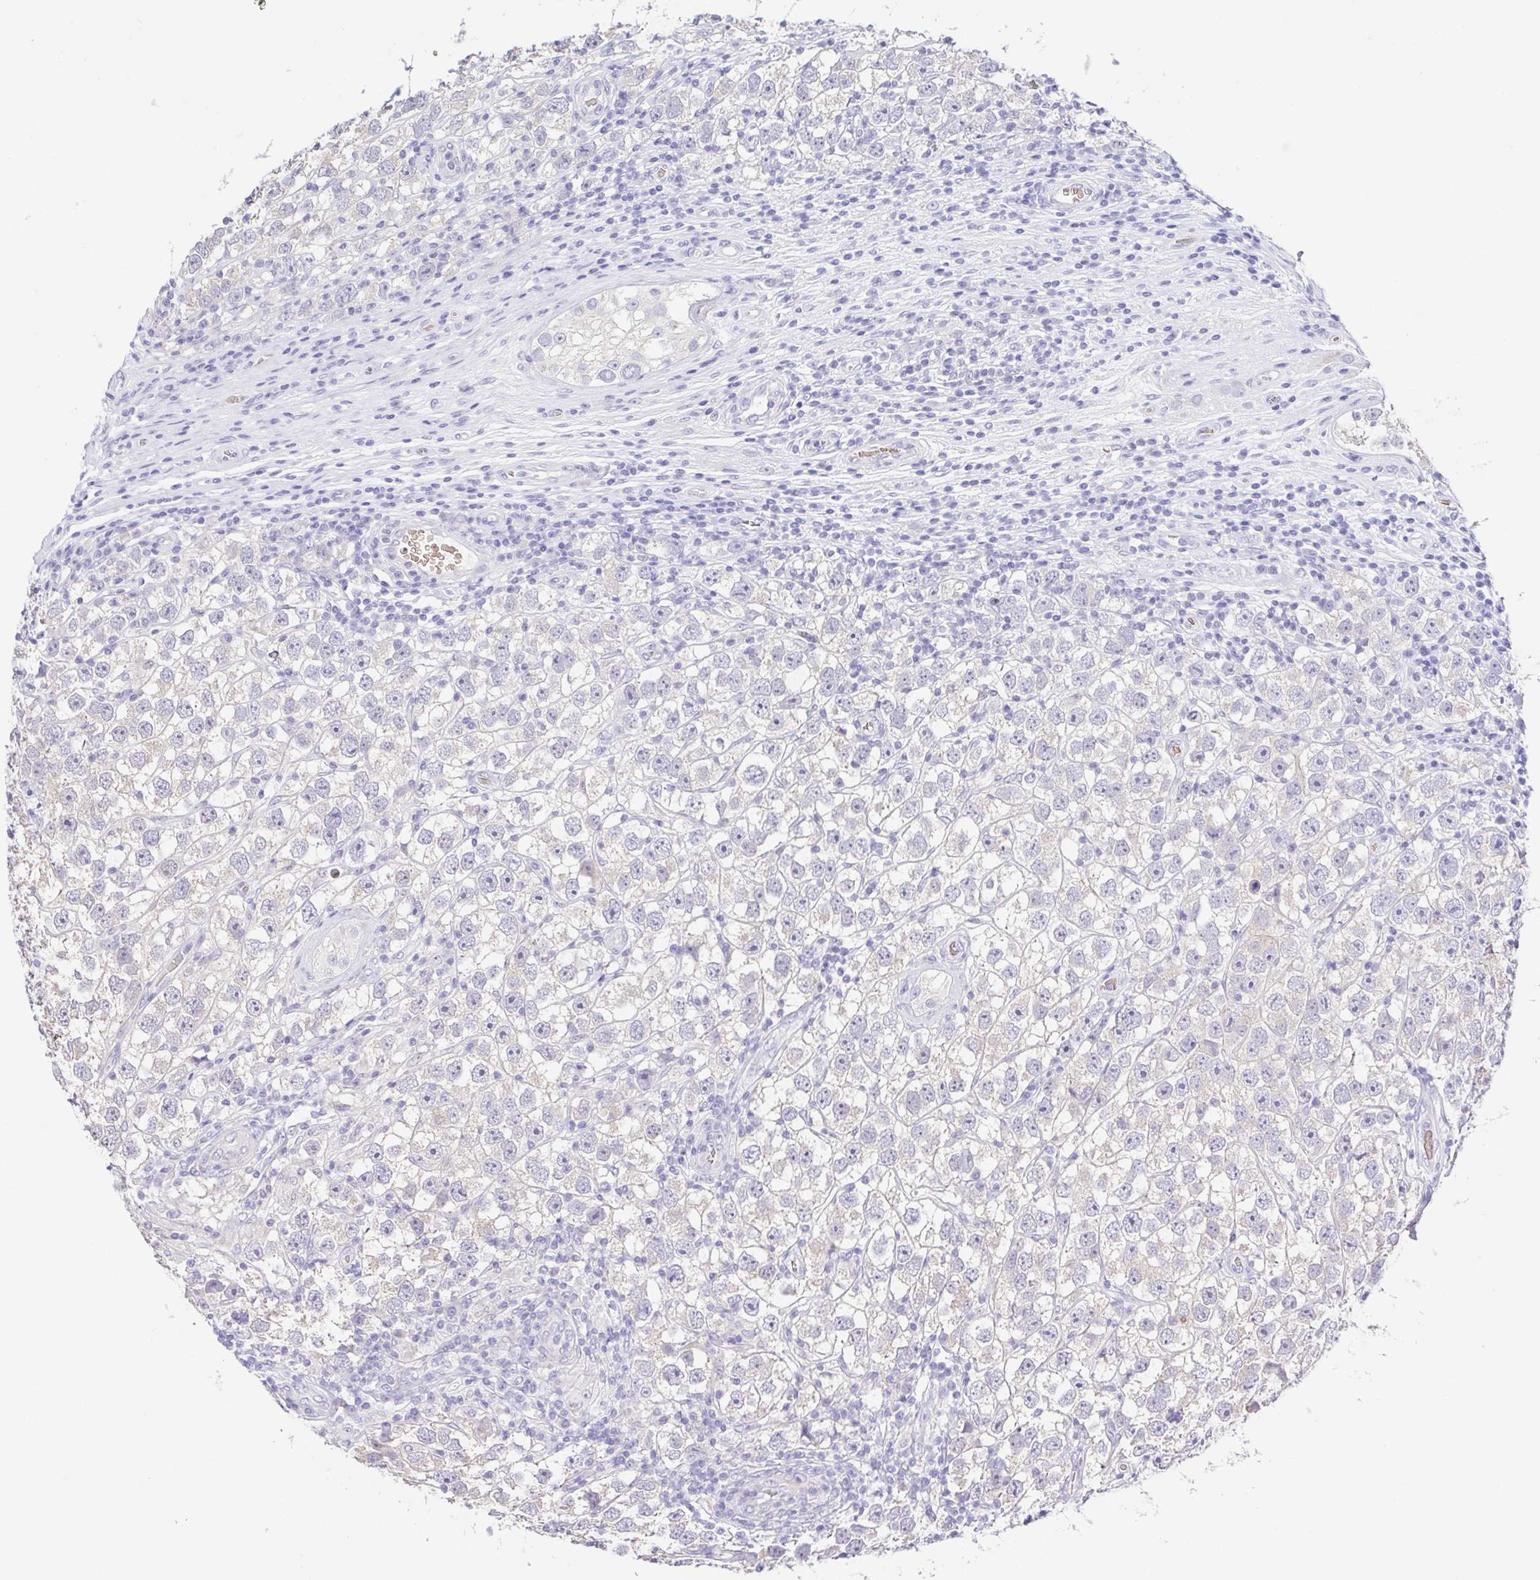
{"staining": {"intensity": "negative", "quantity": "none", "location": "none"}, "tissue": "testis cancer", "cell_type": "Tumor cells", "image_type": "cancer", "snomed": [{"axis": "morphology", "description": "Seminoma, NOS"}, {"axis": "topography", "description": "Testis"}], "caption": "High power microscopy histopathology image of an immunohistochemistry (IHC) histopathology image of seminoma (testis), revealing no significant expression in tumor cells. Brightfield microscopy of IHC stained with DAB (brown) and hematoxylin (blue), captured at high magnification.", "gene": "EPB42", "patient": {"sex": "male", "age": 26}}